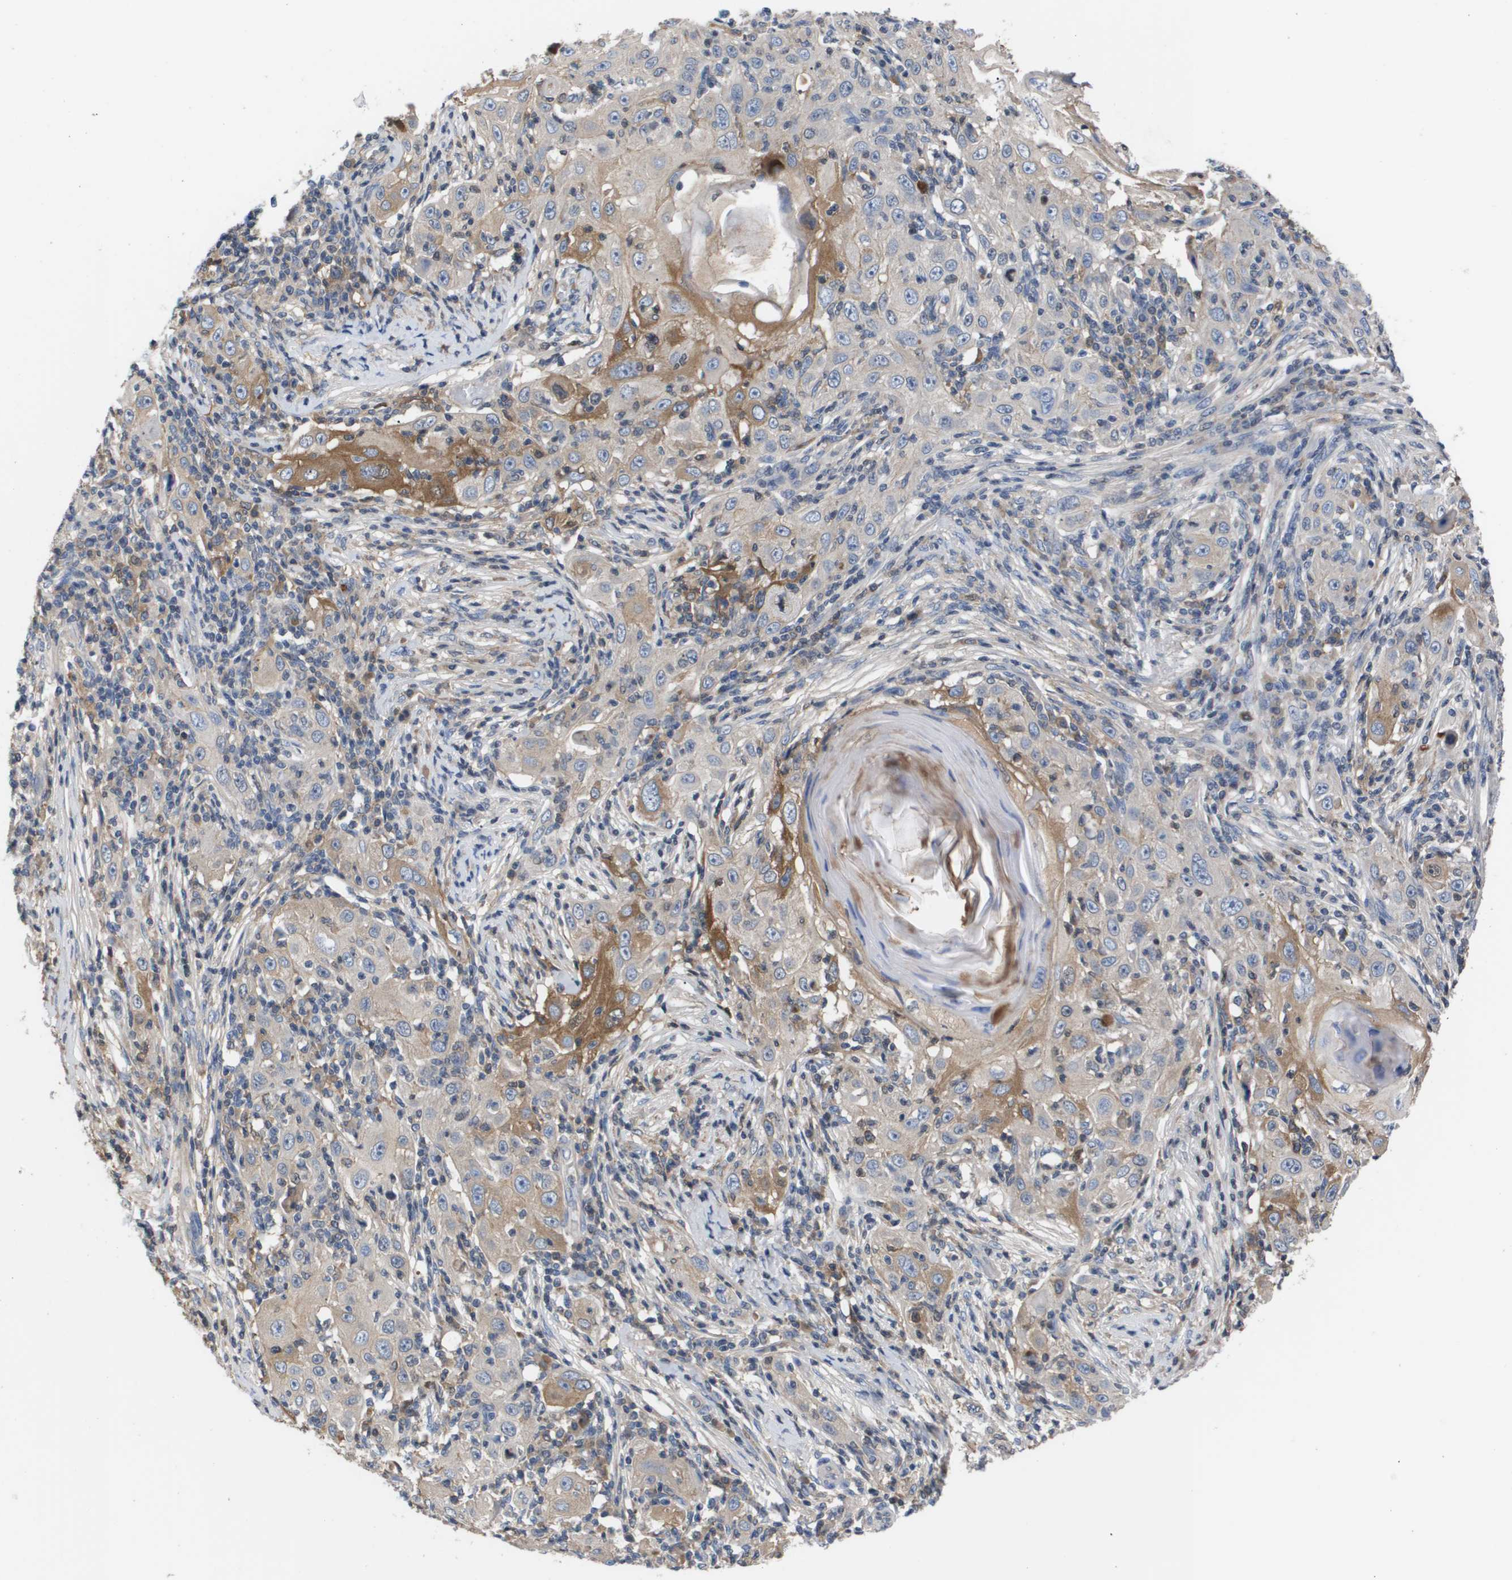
{"staining": {"intensity": "moderate", "quantity": "<25%", "location": "cytoplasmic/membranous"}, "tissue": "skin cancer", "cell_type": "Tumor cells", "image_type": "cancer", "snomed": [{"axis": "morphology", "description": "Squamous cell carcinoma, NOS"}, {"axis": "topography", "description": "Skin"}], "caption": "A low amount of moderate cytoplasmic/membranous positivity is seen in approximately <25% of tumor cells in skin cancer tissue.", "gene": "SERPINA6", "patient": {"sex": "female", "age": 88}}